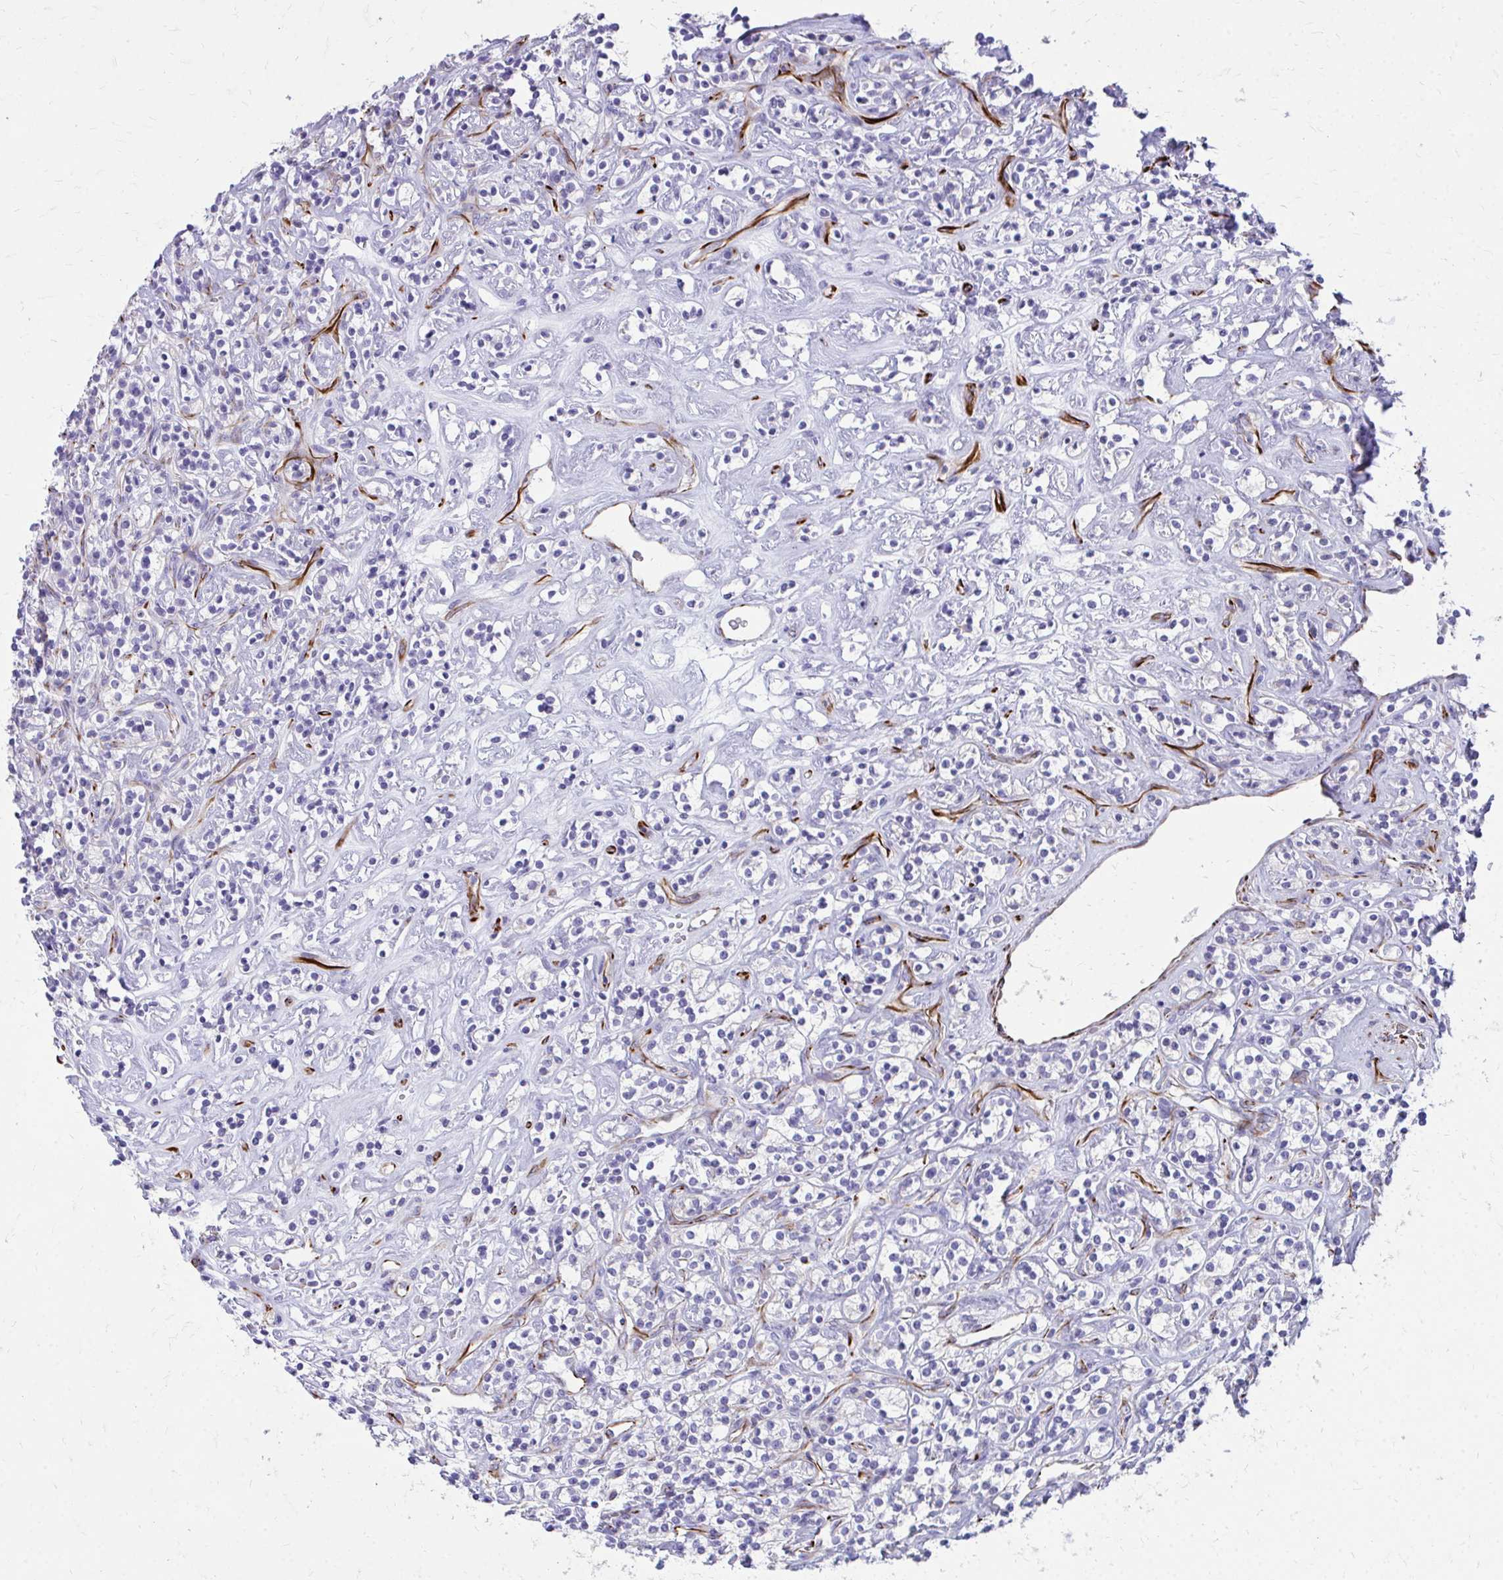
{"staining": {"intensity": "negative", "quantity": "none", "location": "none"}, "tissue": "renal cancer", "cell_type": "Tumor cells", "image_type": "cancer", "snomed": [{"axis": "morphology", "description": "Adenocarcinoma, NOS"}, {"axis": "topography", "description": "Kidney"}], "caption": "This is a micrograph of immunohistochemistry staining of adenocarcinoma (renal), which shows no positivity in tumor cells.", "gene": "TRIM6", "patient": {"sex": "male", "age": 77}}